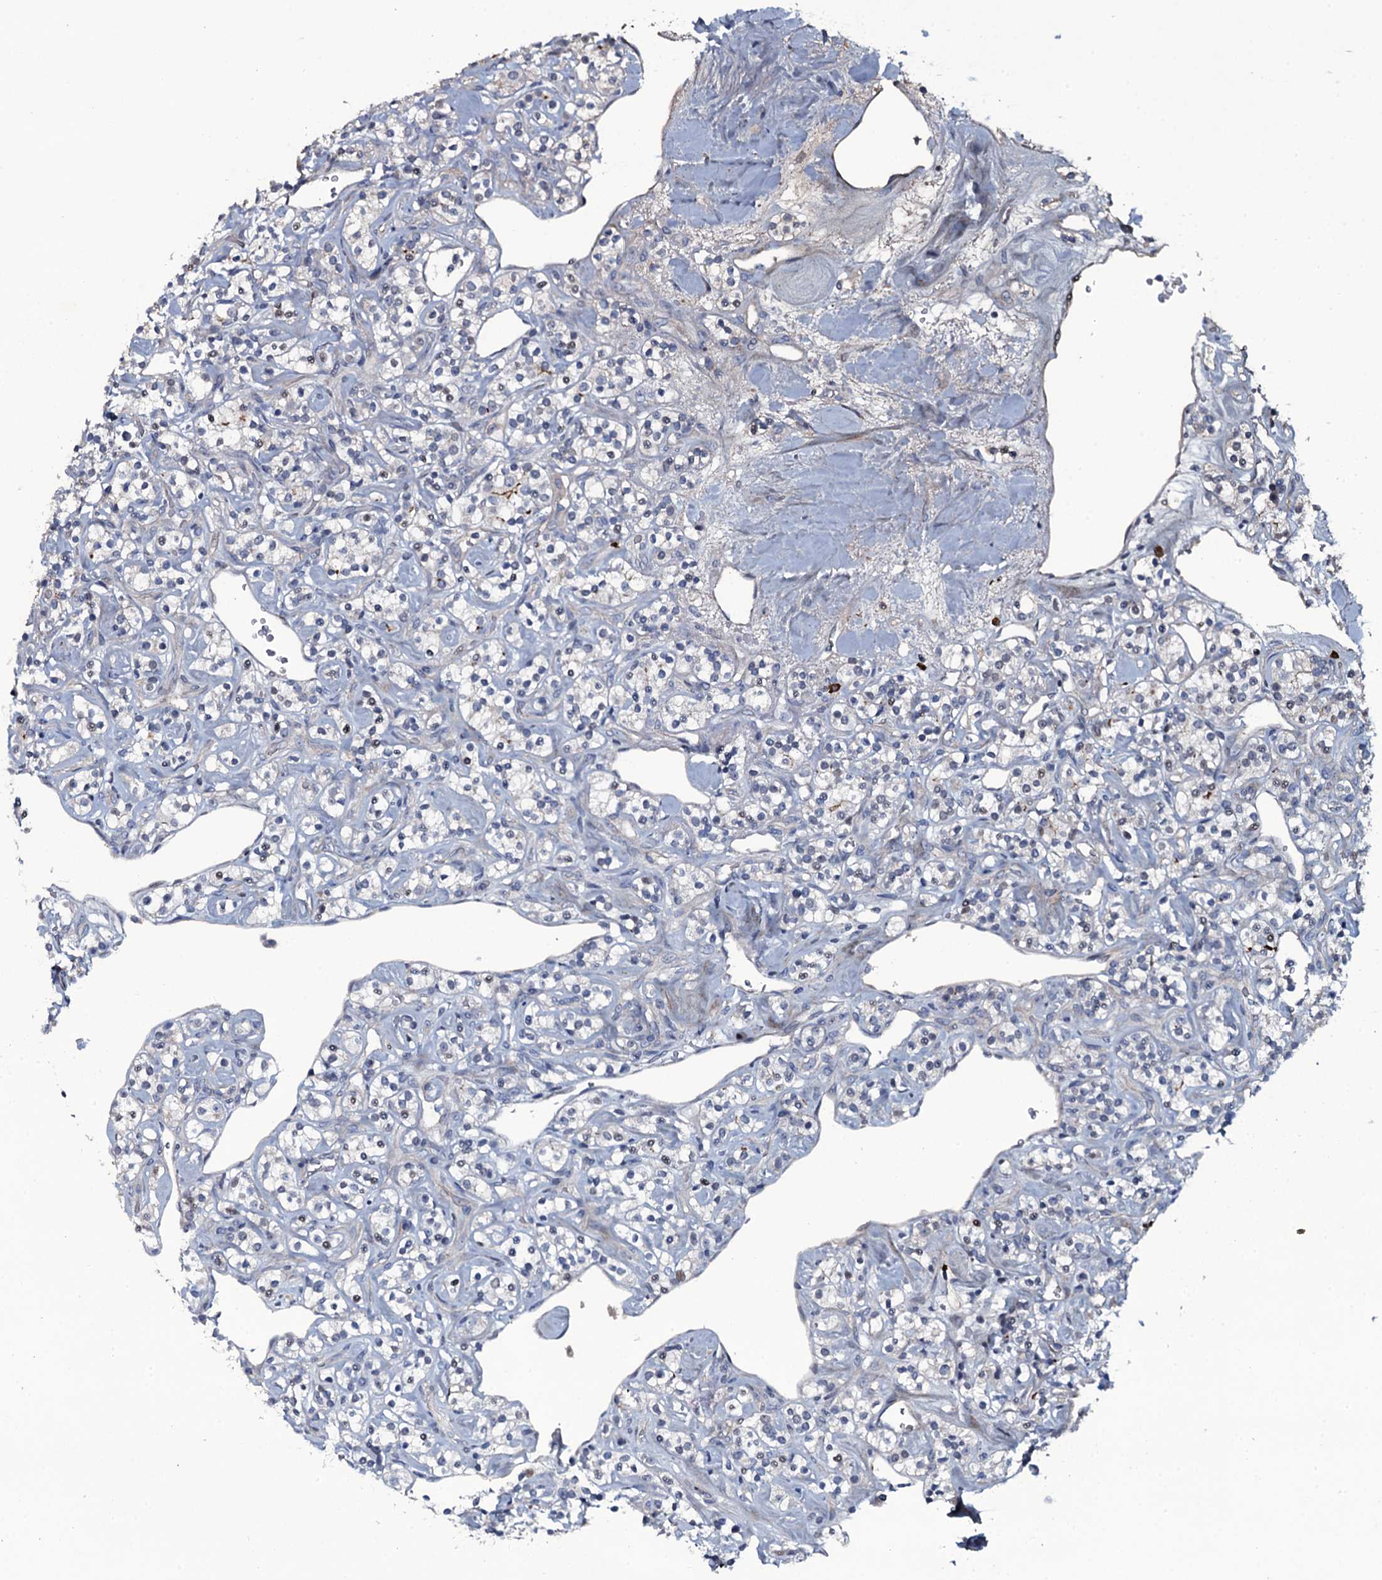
{"staining": {"intensity": "negative", "quantity": "none", "location": "none"}, "tissue": "renal cancer", "cell_type": "Tumor cells", "image_type": "cancer", "snomed": [{"axis": "morphology", "description": "Adenocarcinoma, NOS"}, {"axis": "topography", "description": "Kidney"}], "caption": "This is a photomicrograph of immunohistochemistry (IHC) staining of renal cancer (adenocarcinoma), which shows no positivity in tumor cells.", "gene": "LYG2", "patient": {"sex": "male", "age": 77}}